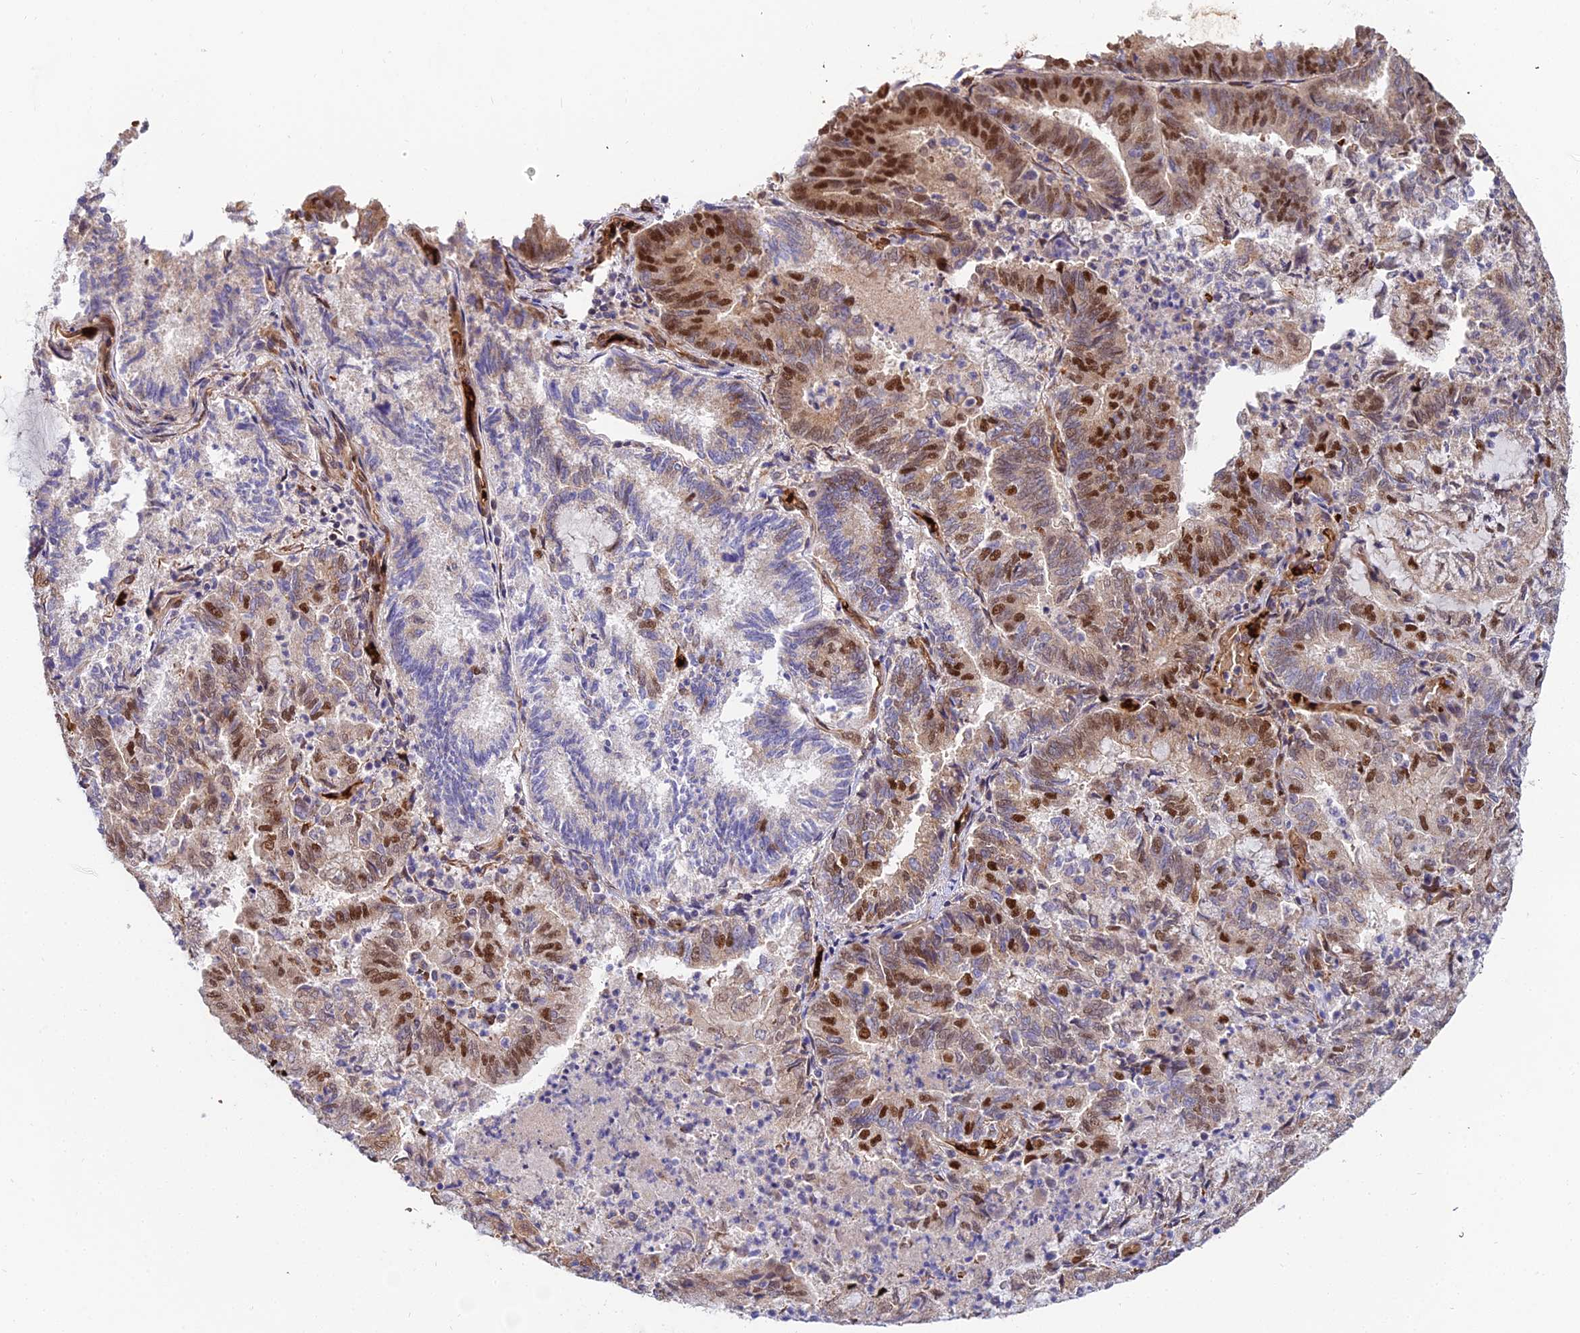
{"staining": {"intensity": "moderate", "quantity": "25%-75%", "location": "nuclear"}, "tissue": "endometrial cancer", "cell_type": "Tumor cells", "image_type": "cancer", "snomed": [{"axis": "morphology", "description": "Adenocarcinoma, NOS"}, {"axis": "topography", "description": "Endometrium"}], "caption": "This is a histology image of immunohistochemistry (IHC) staining of endometrial adenocarcinoma, which shows moderate positivity in the nuclear of tumor cells.", "gene": "BCL9", "patient": {"sex": "female", "age": 80}}